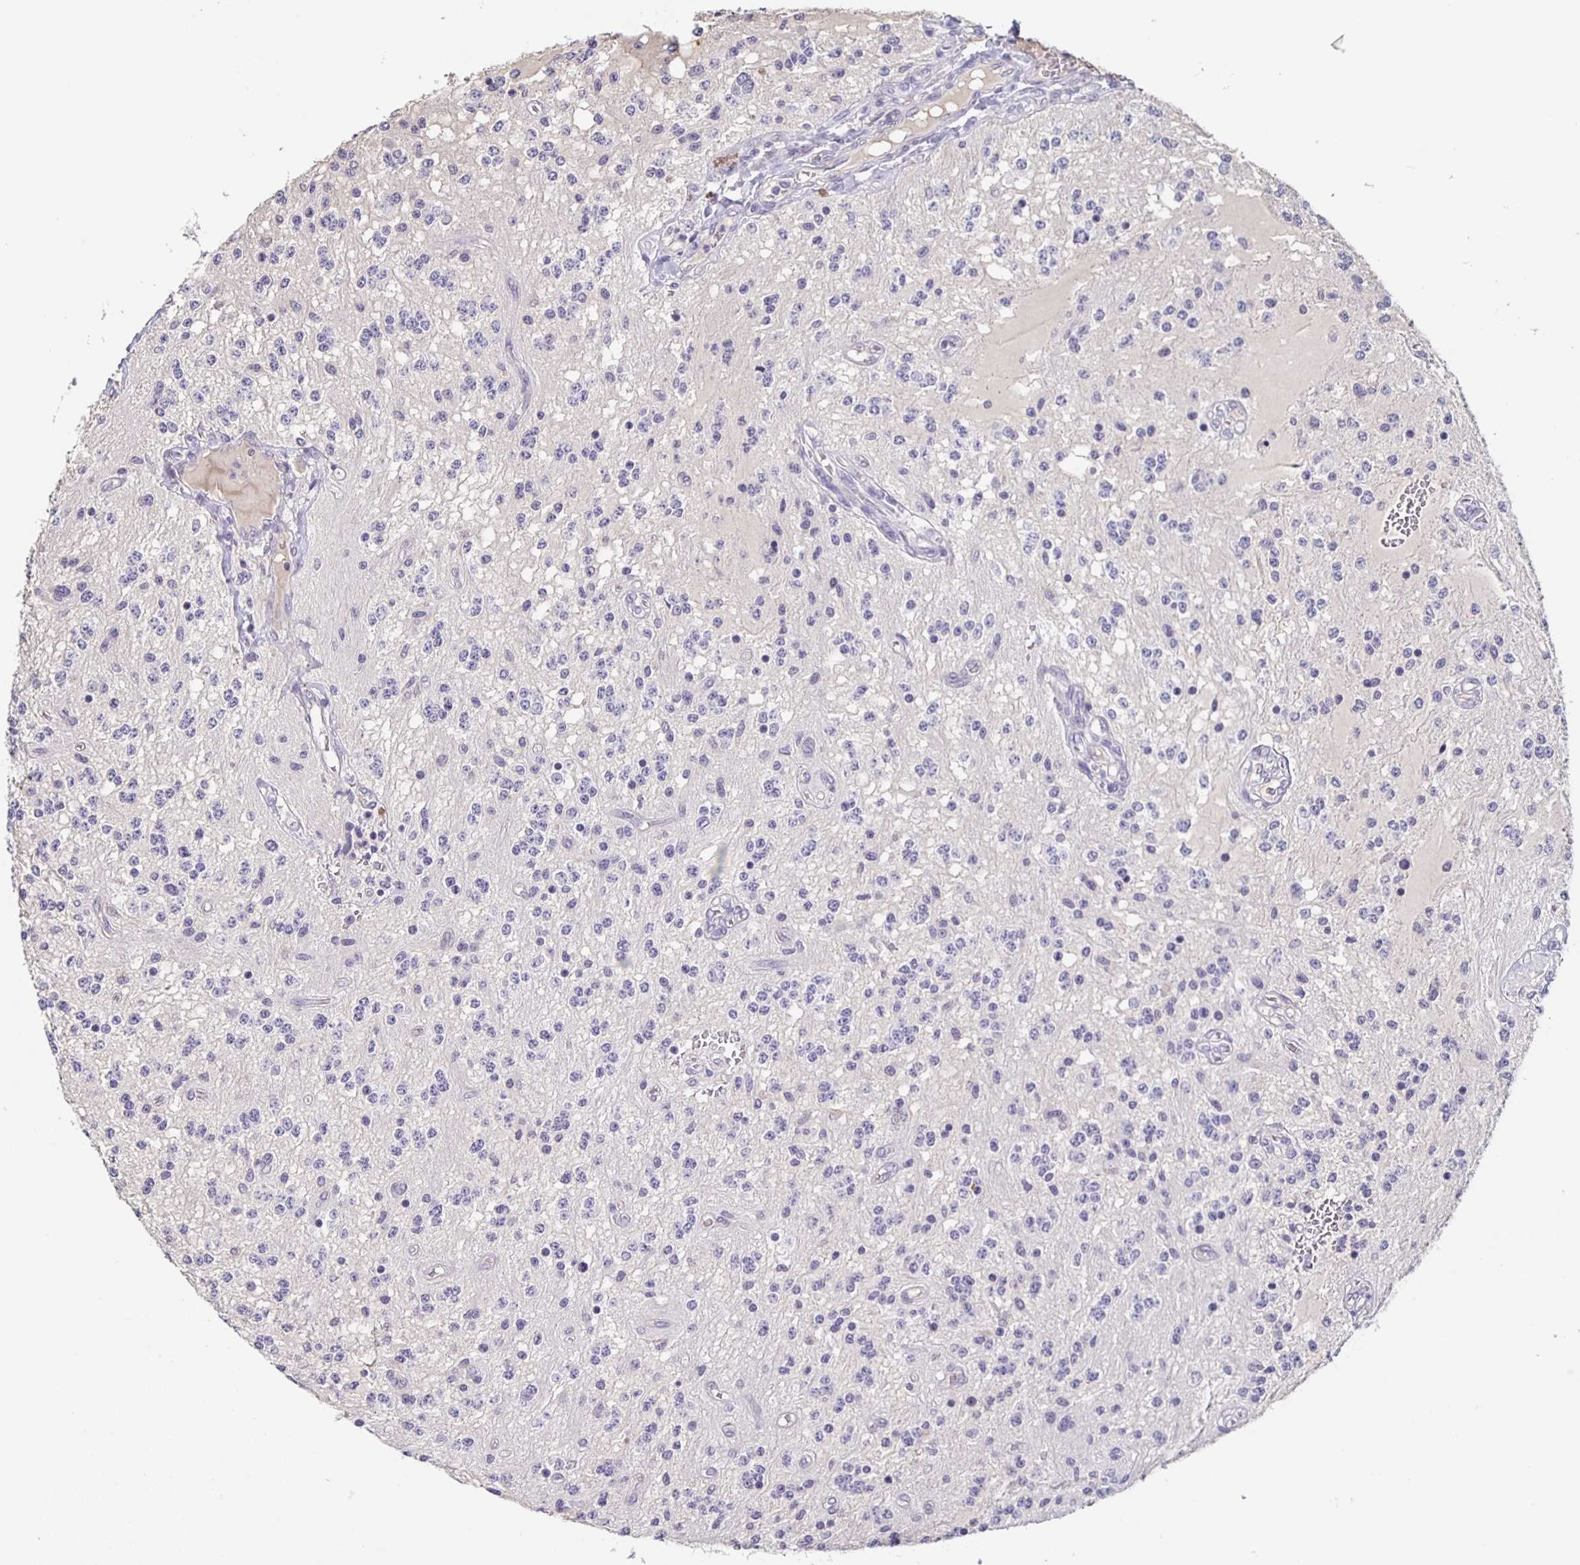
{"staining": {"intensity": "negative", "quantity": "none", "location": "none"}, "tissue": "glioma", "cell_type": "Tumor cells", "image_type": "cancer", "snomed": [{"axis": "morphology", "description": "Glioma, malignant, Low grade"}, {"axis": "topography", "description": "Cerebellum"}], "caption": "This is an immunohistochemistry (IHC) image of human malignant glioma (low-grade). There is no positivity in tumor cells.", "gene": "INSL5", "patient": {"sex": "female", "age": 14}}